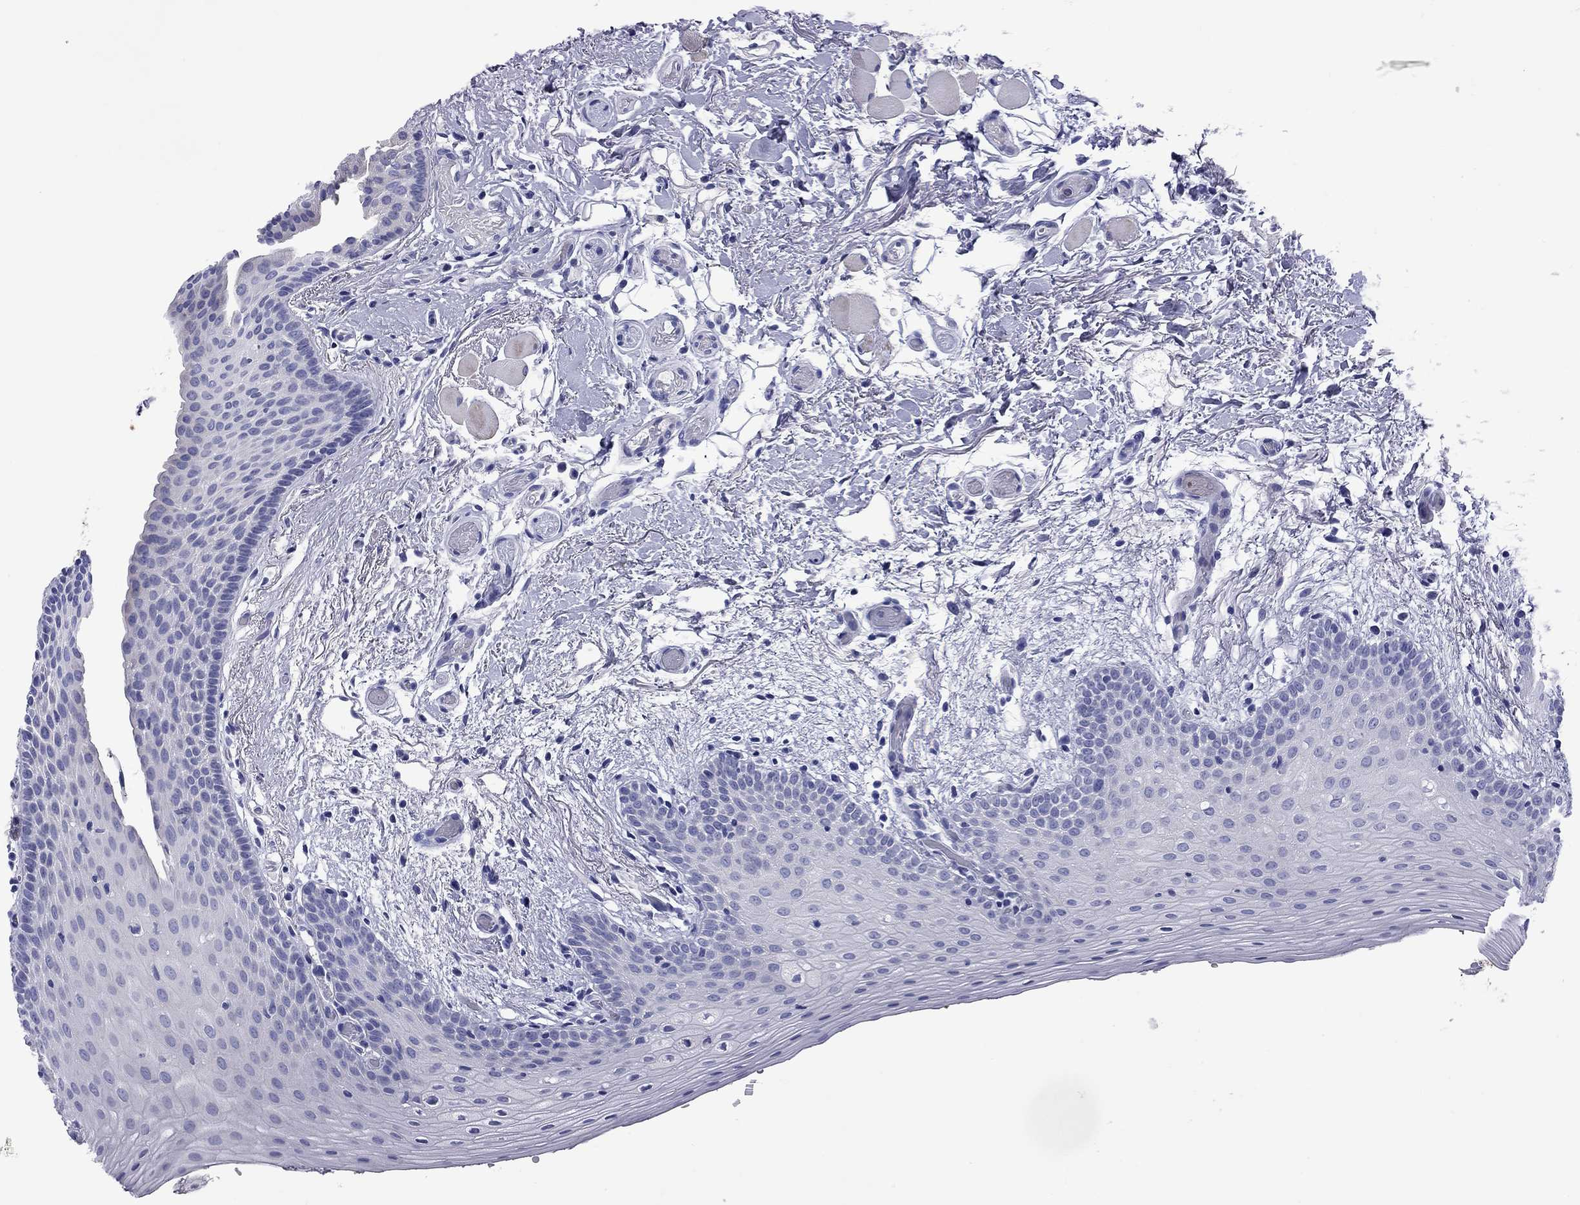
{"staining": {"intensity": "negative", "quantity": "none", "location": "none"}, "tissue": "oral mucosa", "cell_type": "Squamous epithelial cells", "image_type": "normal", "snomed": [{"axis": "morphology", "description": "Normal tissue, NOS"}, {"axis": "topography", "description": "Oral tissue"}, {"axis": "topography", "description": "Tounge, NOS"}], "caption": "Histopathology image shows no protein positivity in squamous epithelial cells of unremarkable oral mucosa. (IHC, brightfield microscopy, high magnification).", "gene": "EPPIN", "patient": {"sex": "female", "age": 86}}